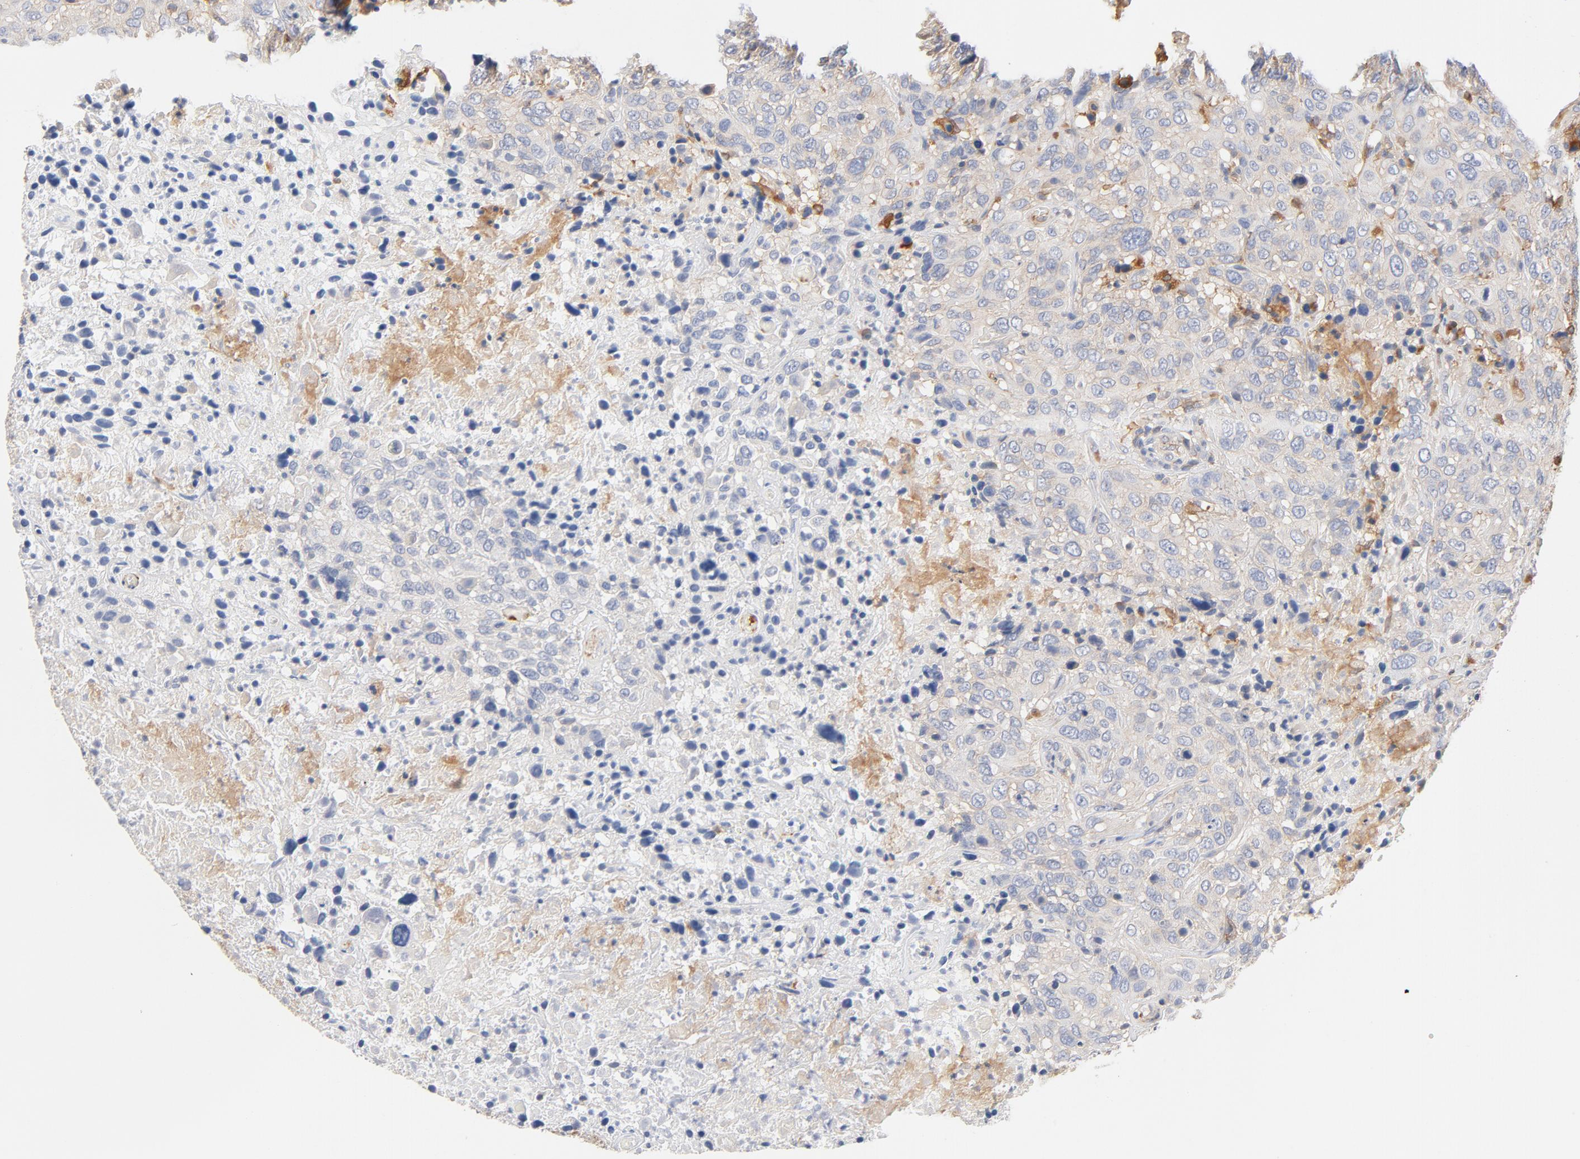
{"staining": {"intensity": "weak", "quantity": "<25%", "location": "cytoplasmic/membranous"}, "tissue": "urothelial cancer", "cell_type": "Tumor cells", "image_type": "cancer", "snomed": [{"axis": "morphology", "description": "Urothelial carcinoma, High grade"}, {"axis": "topography", "description": "Urinary bladder"}], "caption": "This is an immunohistochemistry (IHC) photomicrograph of human urothelial carcinoma (high-grade). There is no positivity in tumor cells.", "gene": "SRC", "patient": {"sex": "male", "age": 61}}